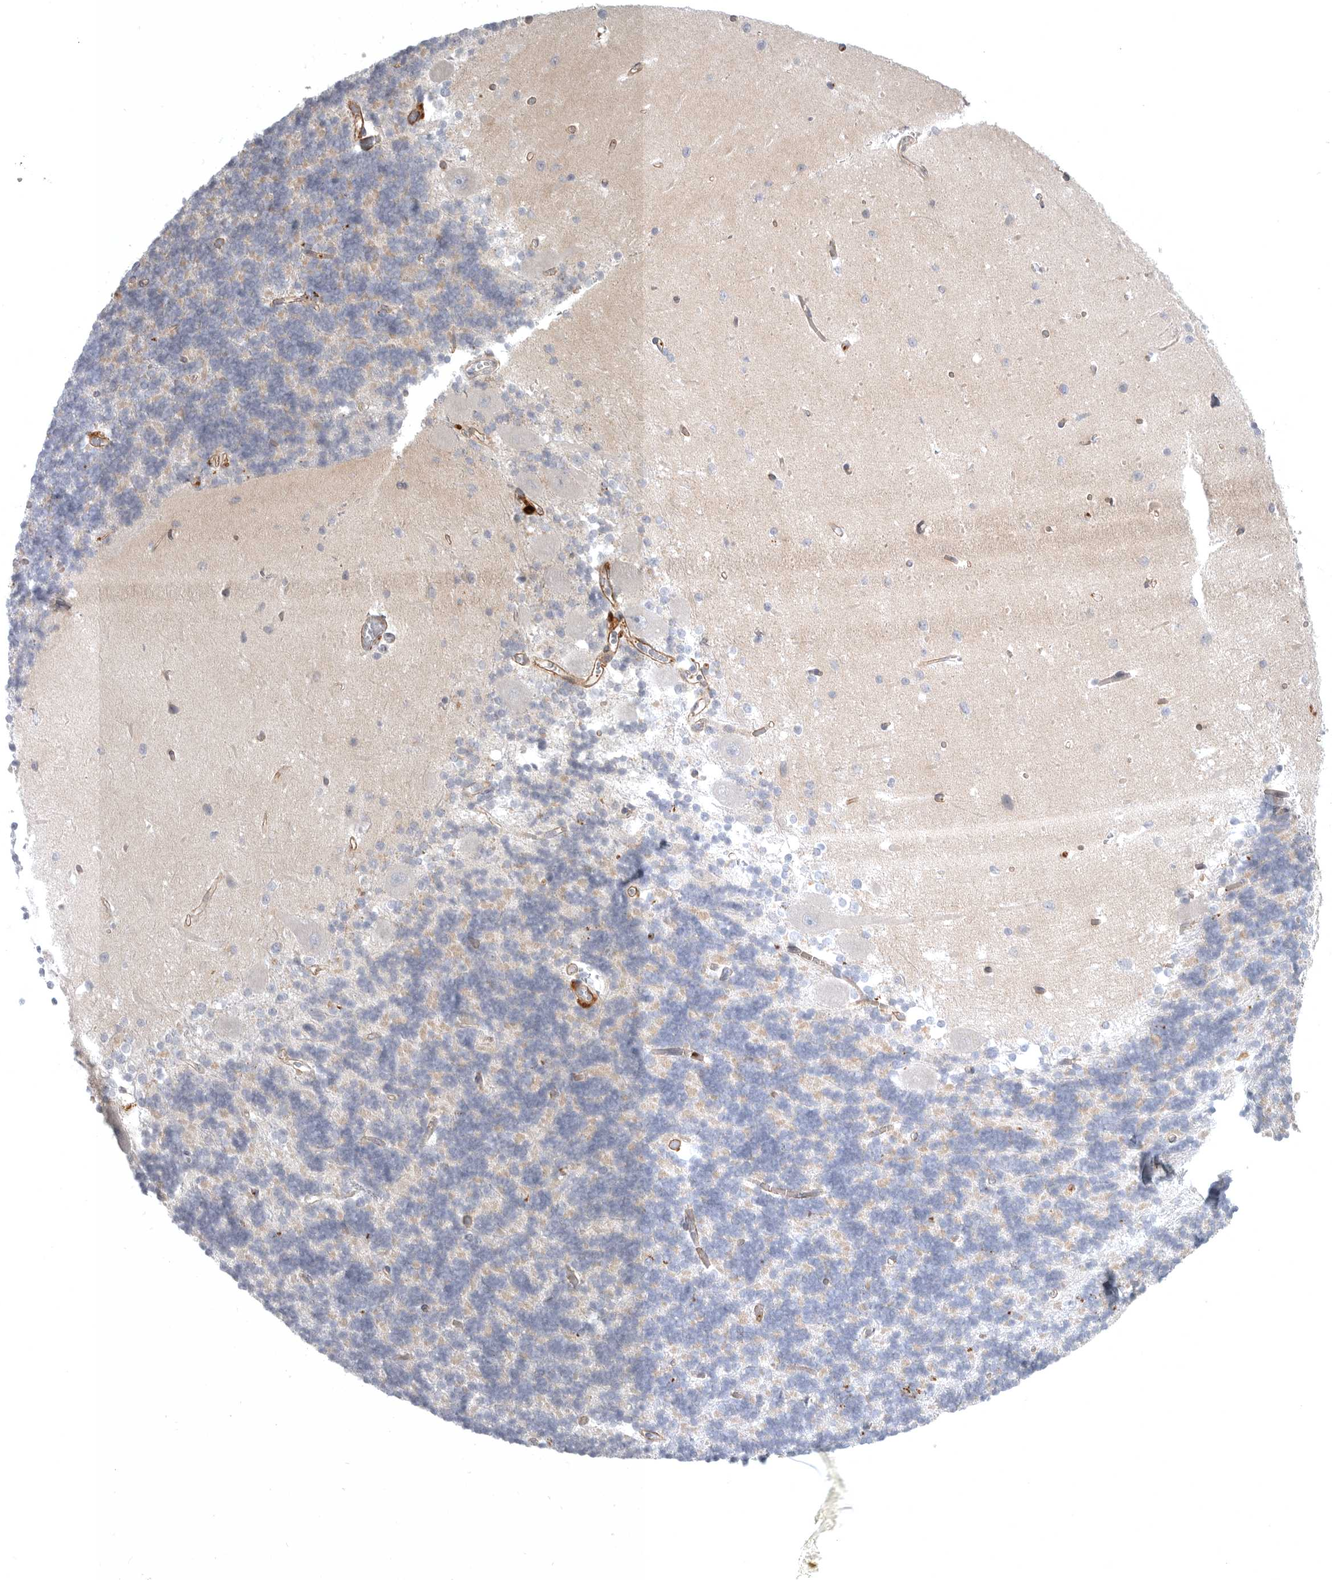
{"staining": {"intensity": "negative", "quantity": "none", "location": "none"}, "tissue": "cerebellum", "cell_type": "Cells in granular layer", "image_type": "normal", "snomed": [{"axis": "morphology", "description": "Normal tissue, NOS"}, {"axis": "topography", "description": "Cerebellum"}], "caption": "Immunohistochemical staining of normal human cerebellum exhibits no significant expression in cells in granular layer.", "gene": "LONRF1", "patient": {"sex": "male", "age": 37}}